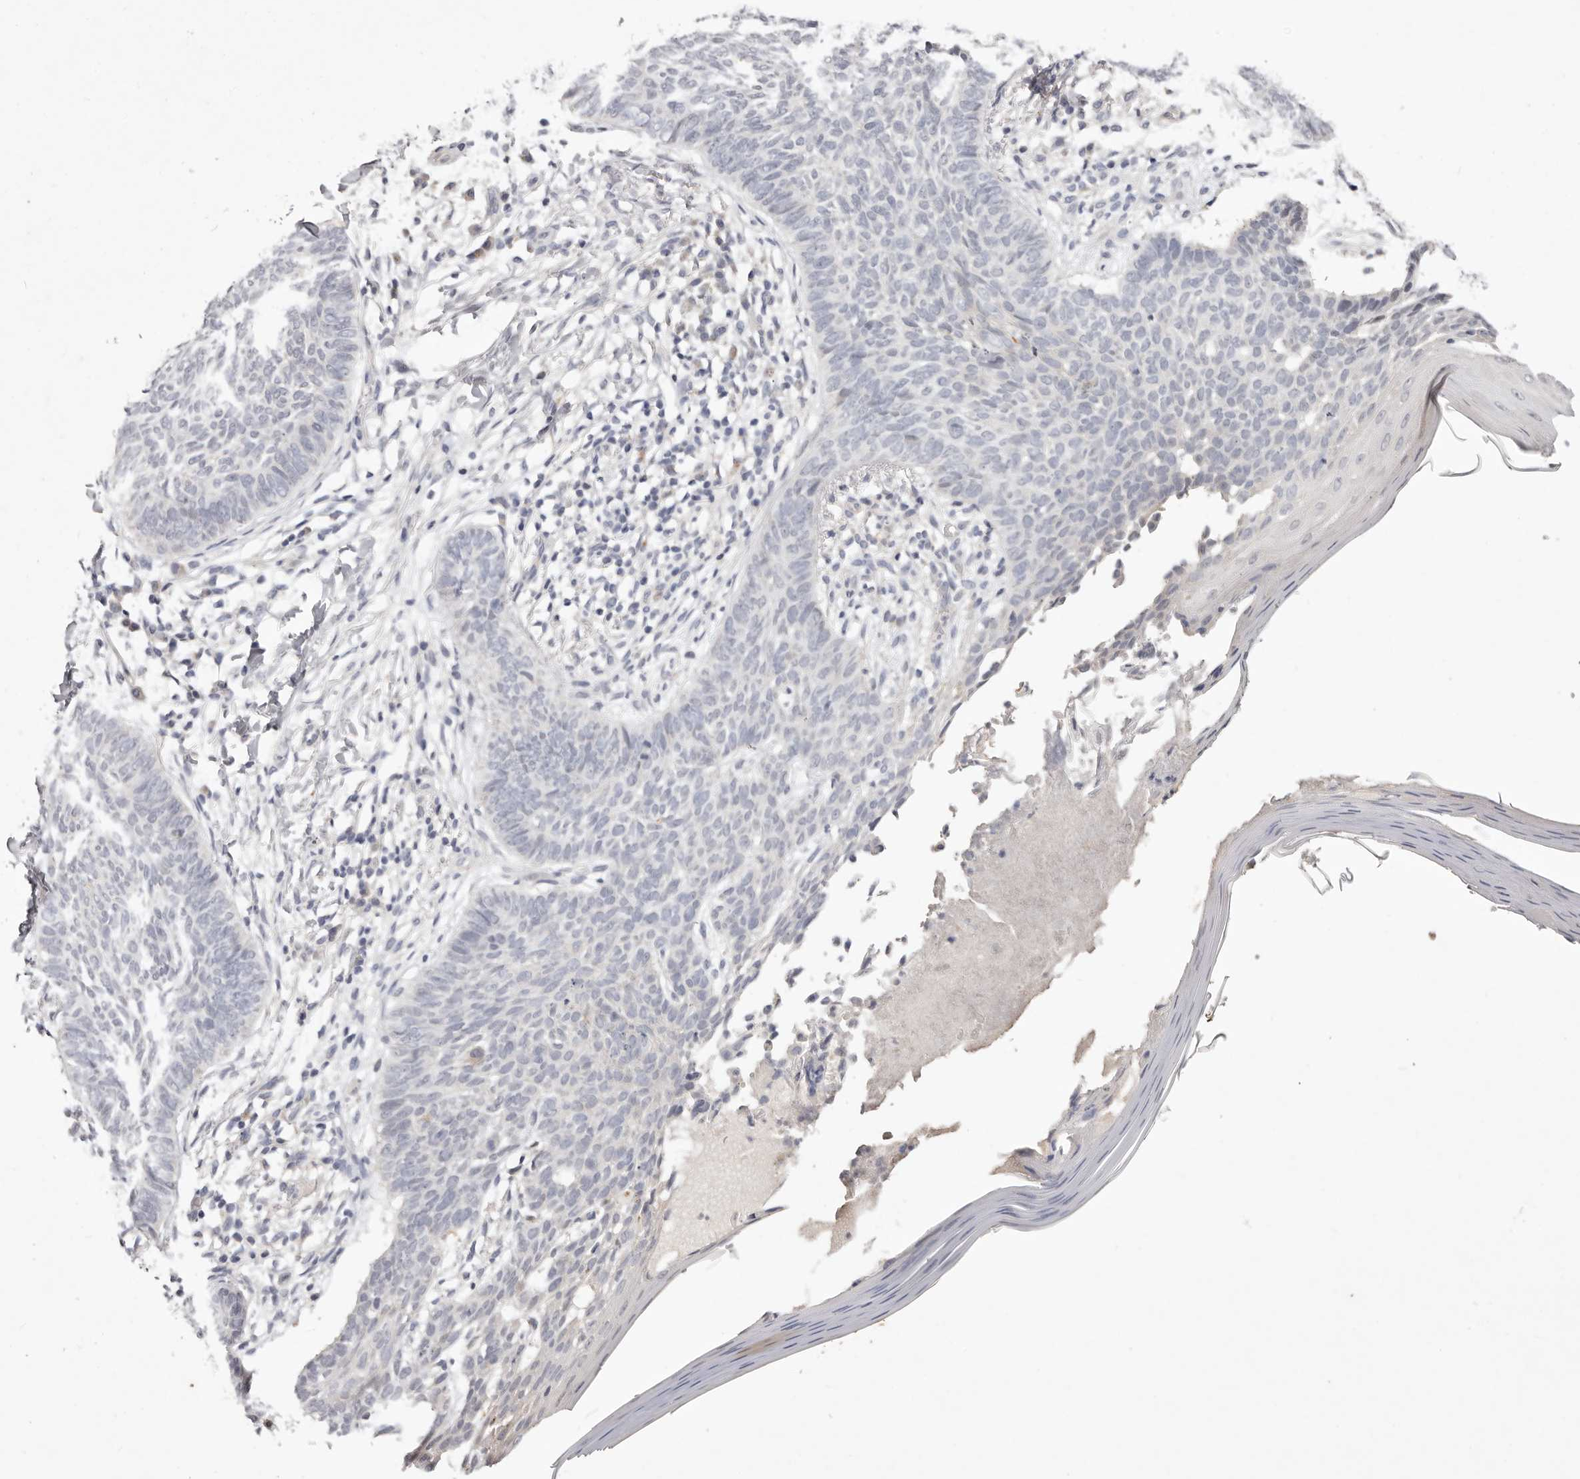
{"staining": {"intensity": "negative", "quantity": "none", "location": "none"}, "tissue": "skin cancer", "cell_type": "Tumor cells", "image_type": "cancer", "snomed": [{"axis": "morphology", "description": "Normal tissue, NOS"}, {"axis": "morphology", "description": "Basal cell carcinoma"}, {"axis": "topography", "description": "Skin"}], "caption": "The photomicrograph reveals no staining of tumor cells in skin basal cell carcinoma.", "gene": "GARNL3", "patient": {"sex": "male", "age": 50}}